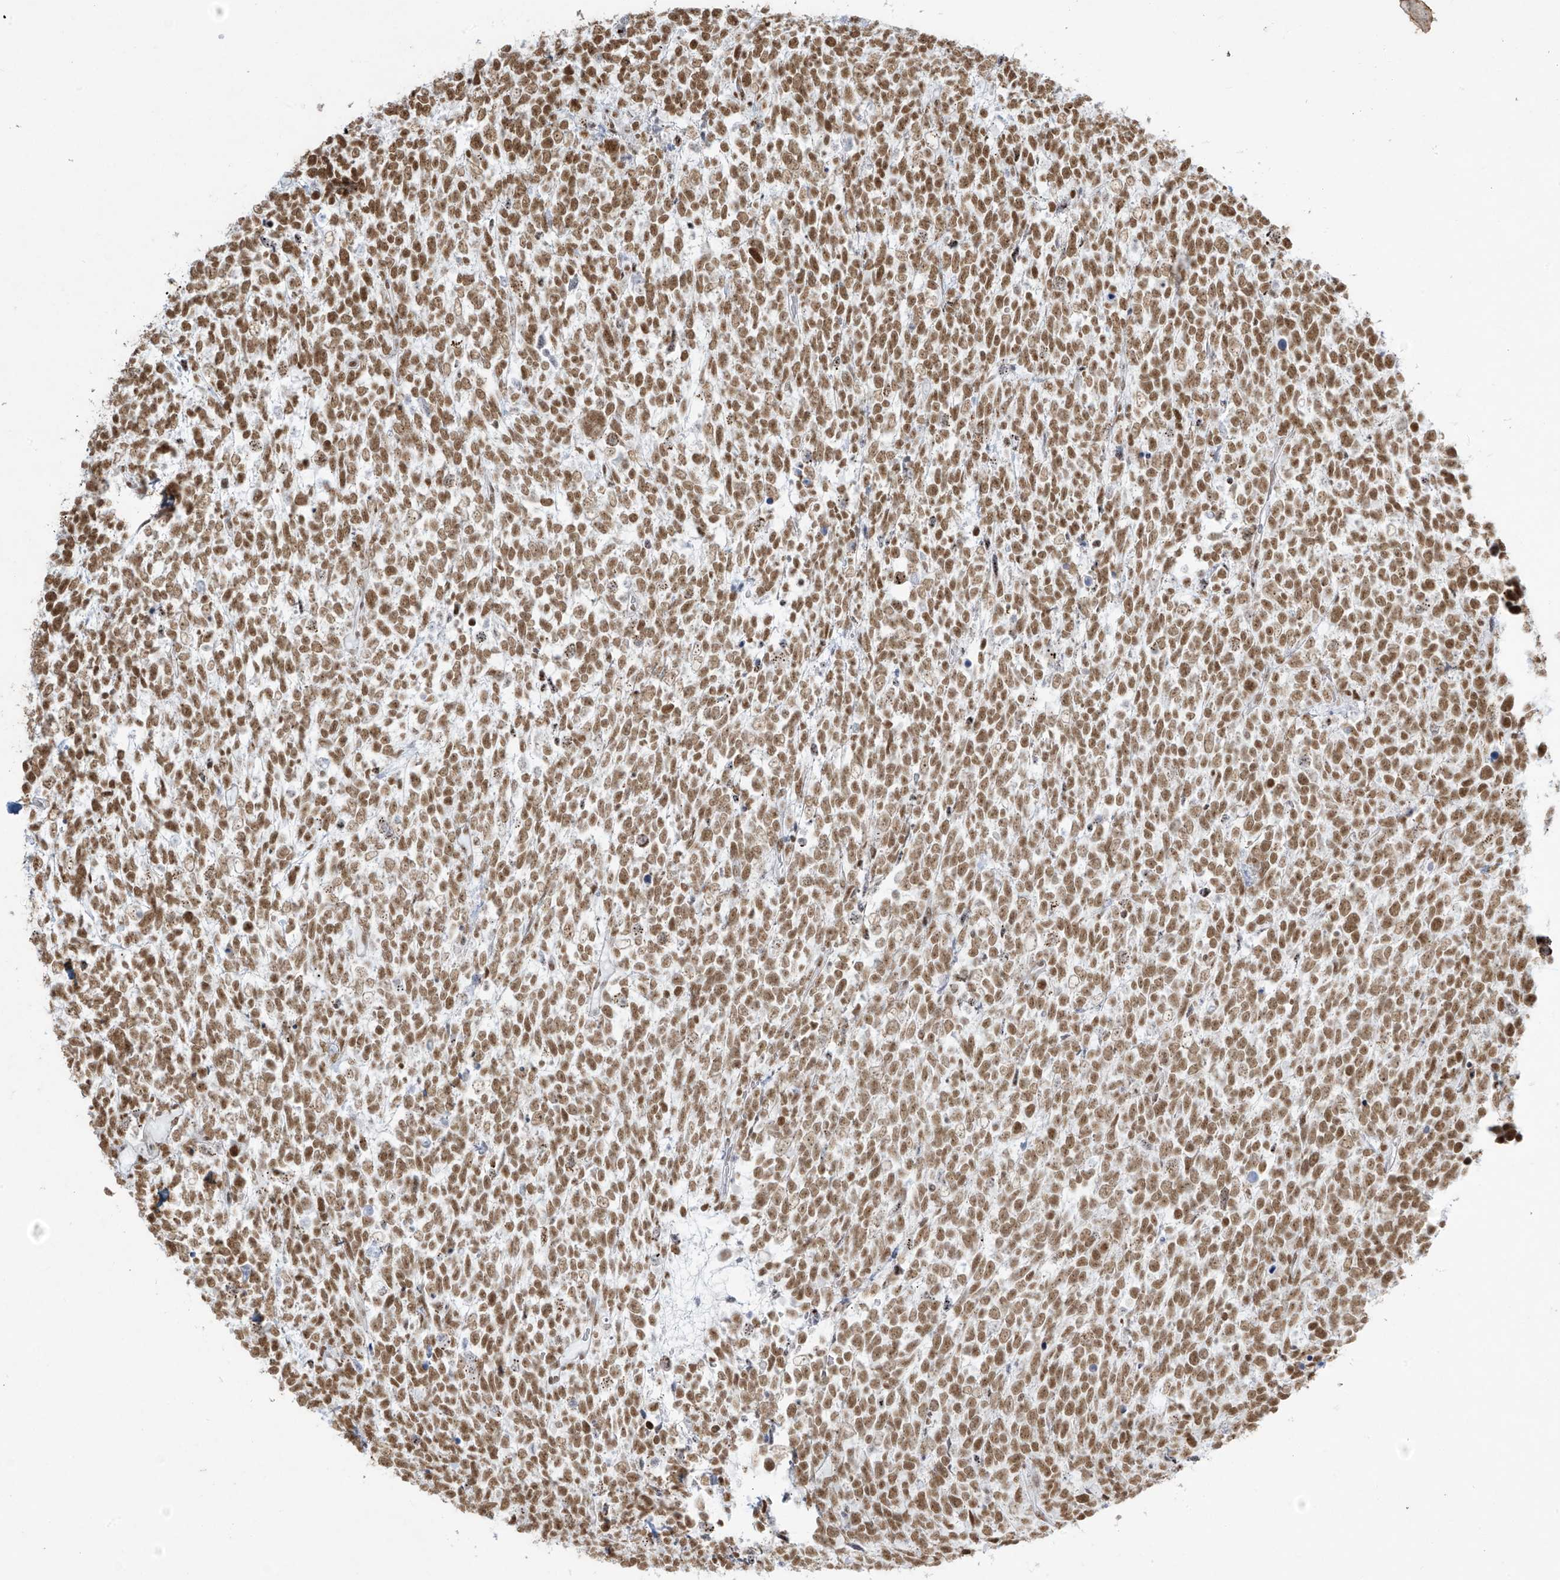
{"staining": {"intensity": "moderate", "quantity": ">75%", "location": "nuclear"}, "tissue": "urothelial cancer", "cell_type": "Tumor cells", "image_type": "cancer", "snomed": [{"axis": "morphology", "description": "Urothelial carcinoma, High grade"}, {"axis": "topography", "description": "Urinary bladder"}], "caption": "Immunohistochemical staining of human urothelial carcinoma (high-grade) displays medium levels of moderate nuclear positivity in about >75% of tumor cells.", "gene": "MS4A6A", "patient": {"sex": "female", "age": 82}}